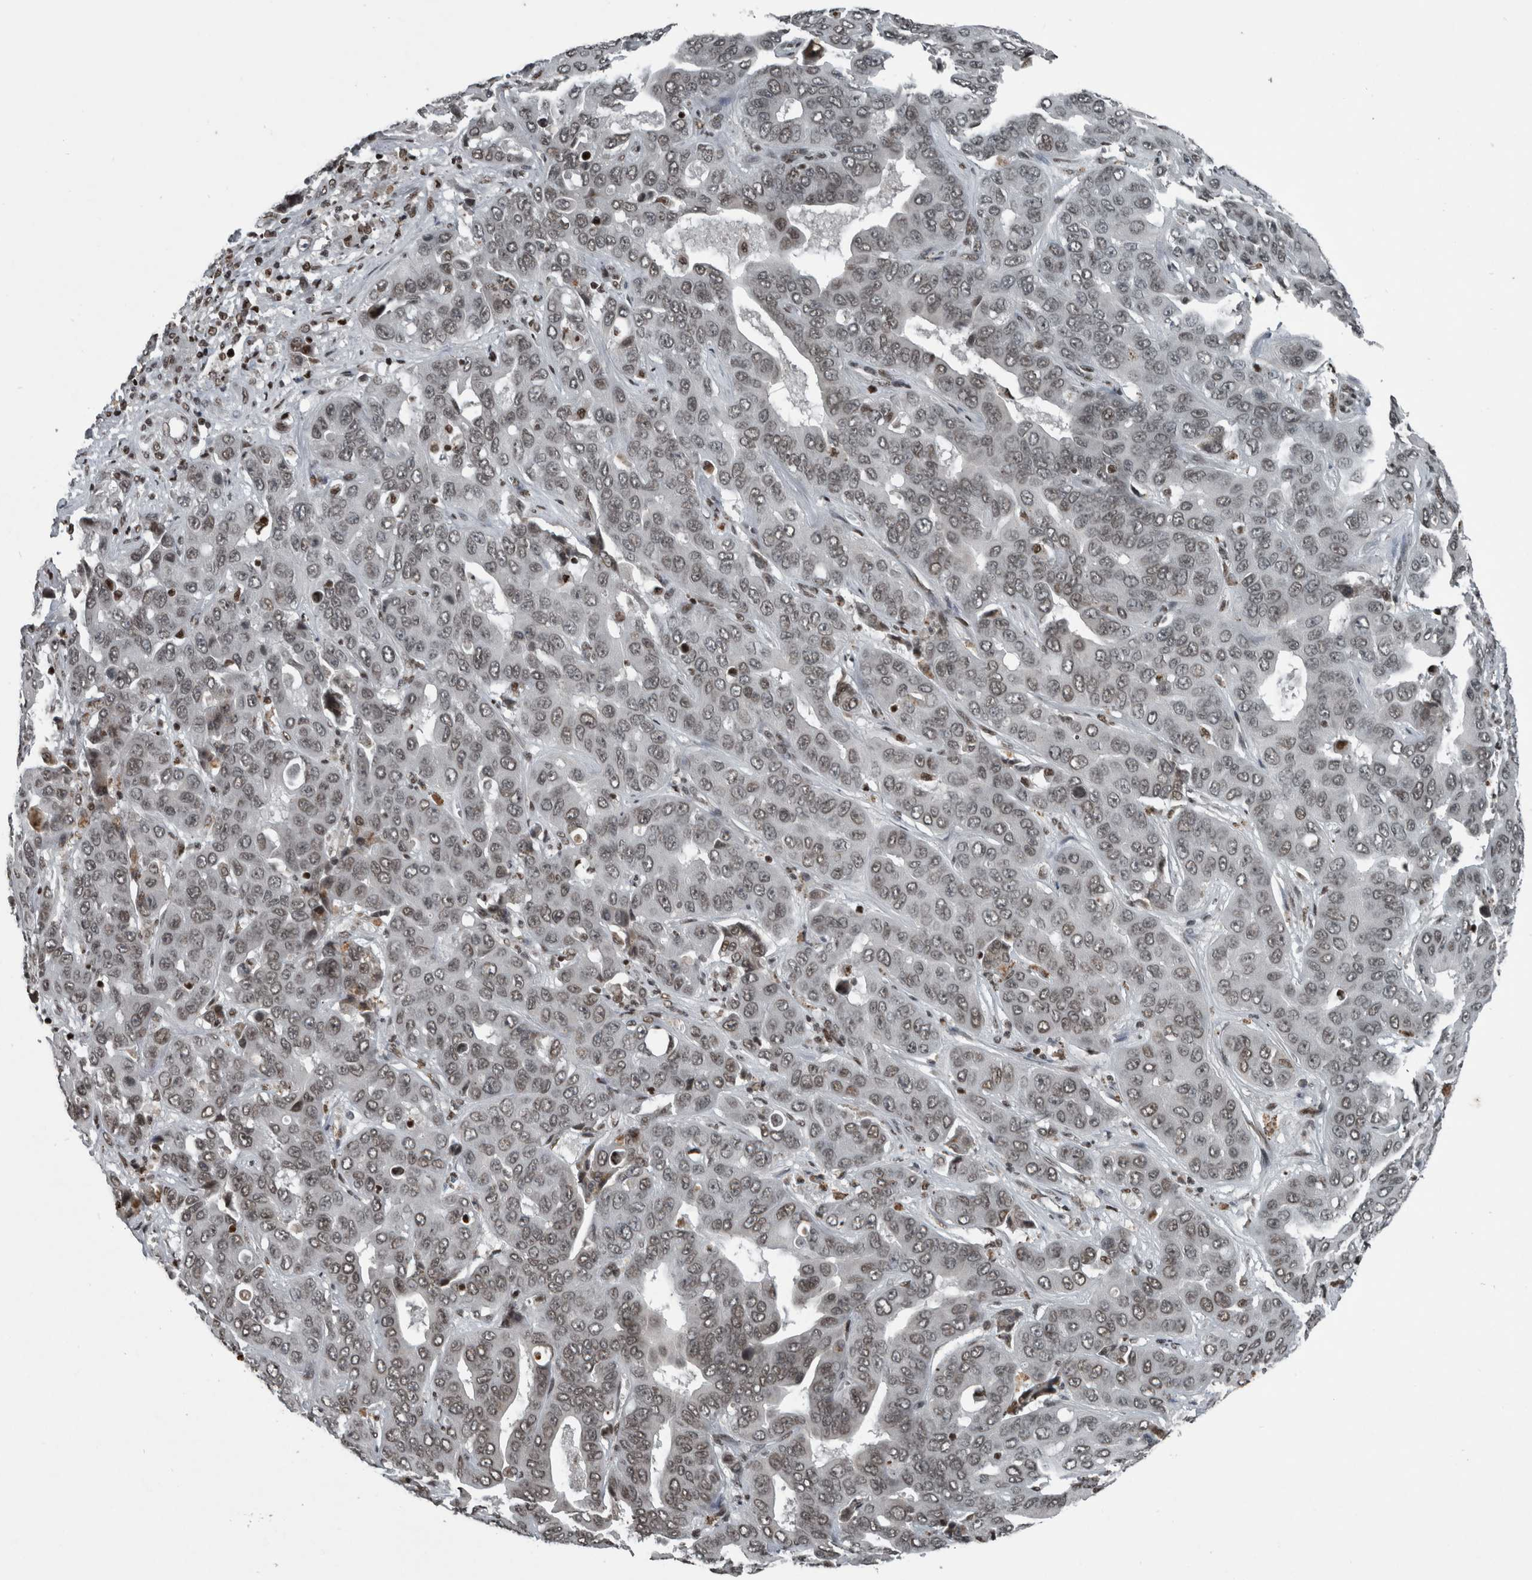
{"staining": {"intensity": "weak", "quantity": ">75%", "location": "nuclear"}, "tissue": "liver cancer", "cell_type": "Tumor cells", "image_type": "cancer", "snomed": [{"axis": "morphology", "description": "Cholangiocarcinoma"}, {"axis": "topography", "description": "Liver"}], "caption": "Immunohistochemical staining of liver cancer demonstrates weak nuclear protein expression in about >75% of tumor cells.", "gene": "UNC50", "patient": {"sex": "female", "age": 52}}